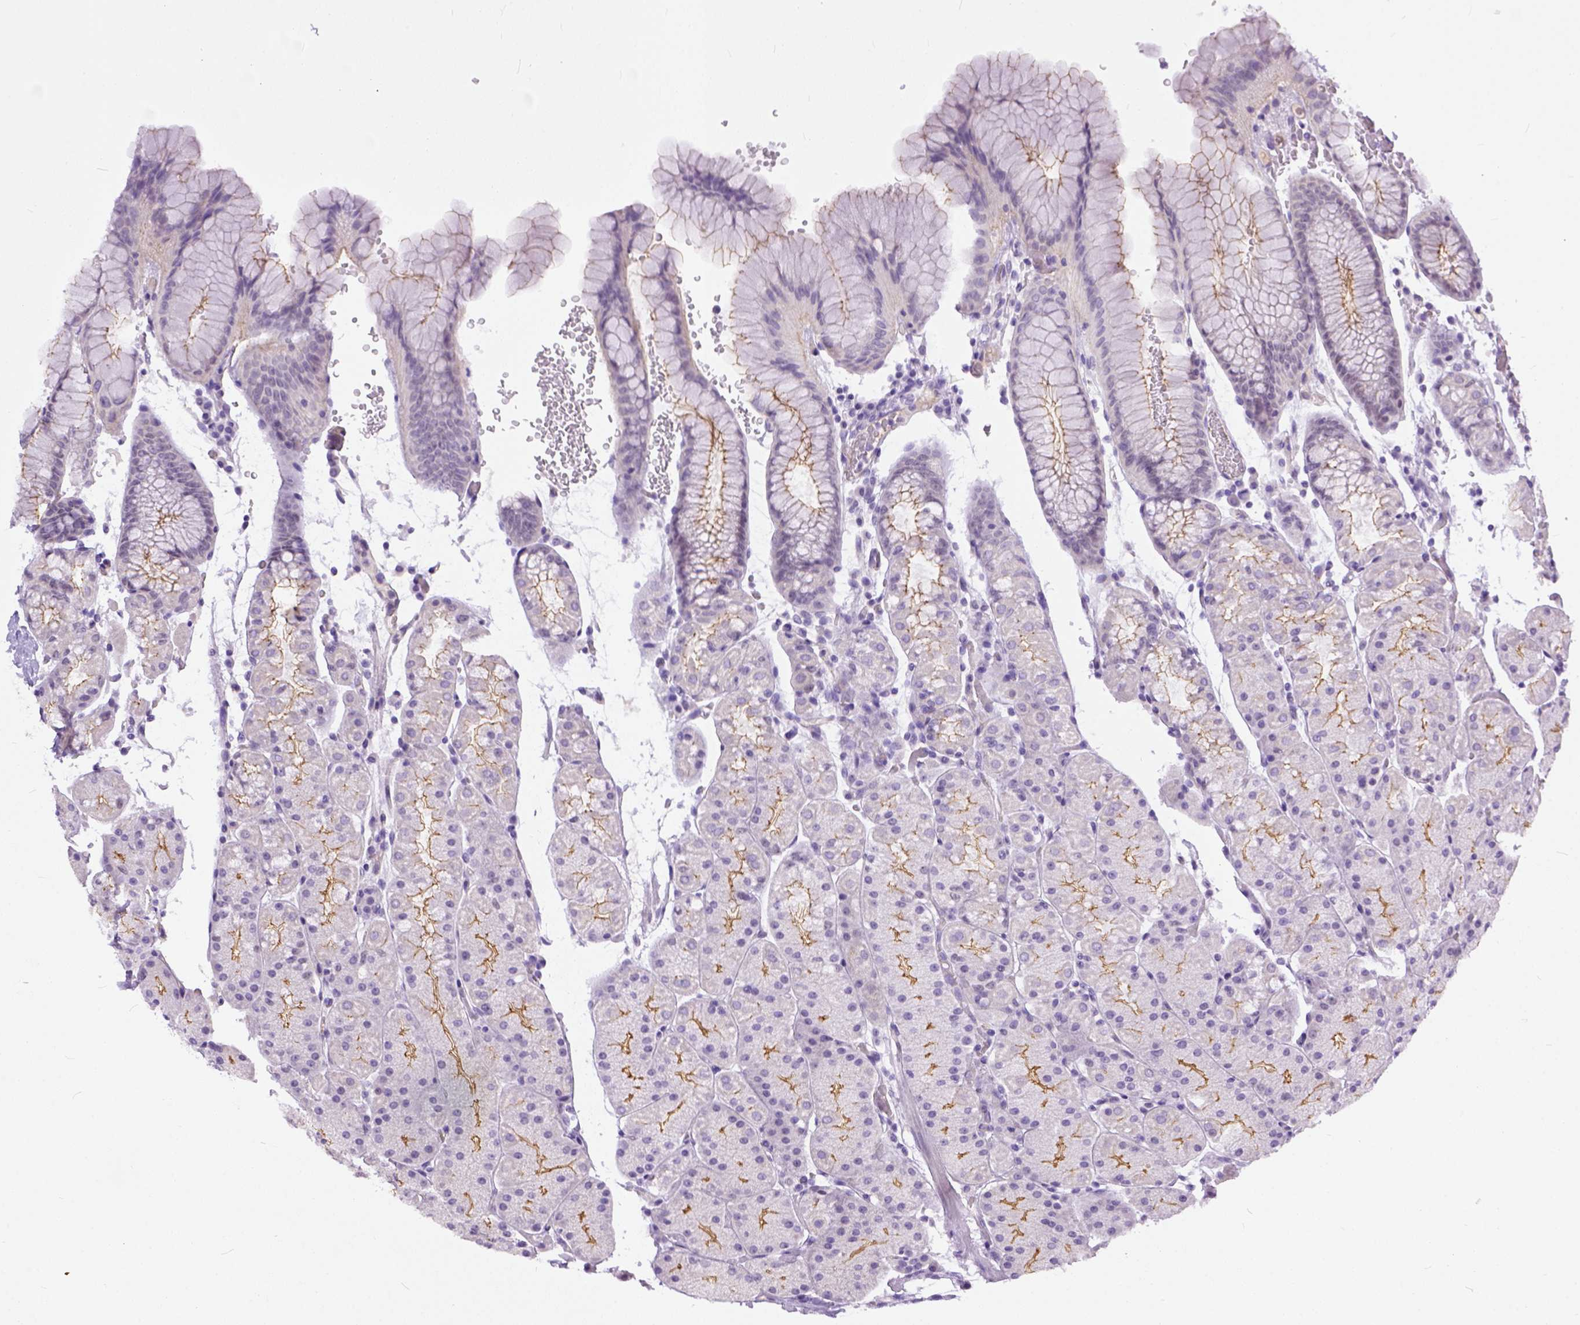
{"staining": {"intensity": "moderate", "quantity": "25%-75%", "location": "cytoplasmic/membranous"}, "tissue": "stomach", "cell_type": "Glandular cells", "image_type": "normal", "snomed": [{"axis": "morphology", "description": "Normal tissue, NOS"}, {"axis": "topography", "description": "Stomach, upper"}, {"axis": "topography", "description": "Stomach"}], "caption": "The micrograph demonstrates staining of benign stomach, revealing moderate cytoplasmic/membranous protein expression (brown color) within glandular cells.", "gene": "ADGRF1", "patient": {"sex": "male", "age": 76}}